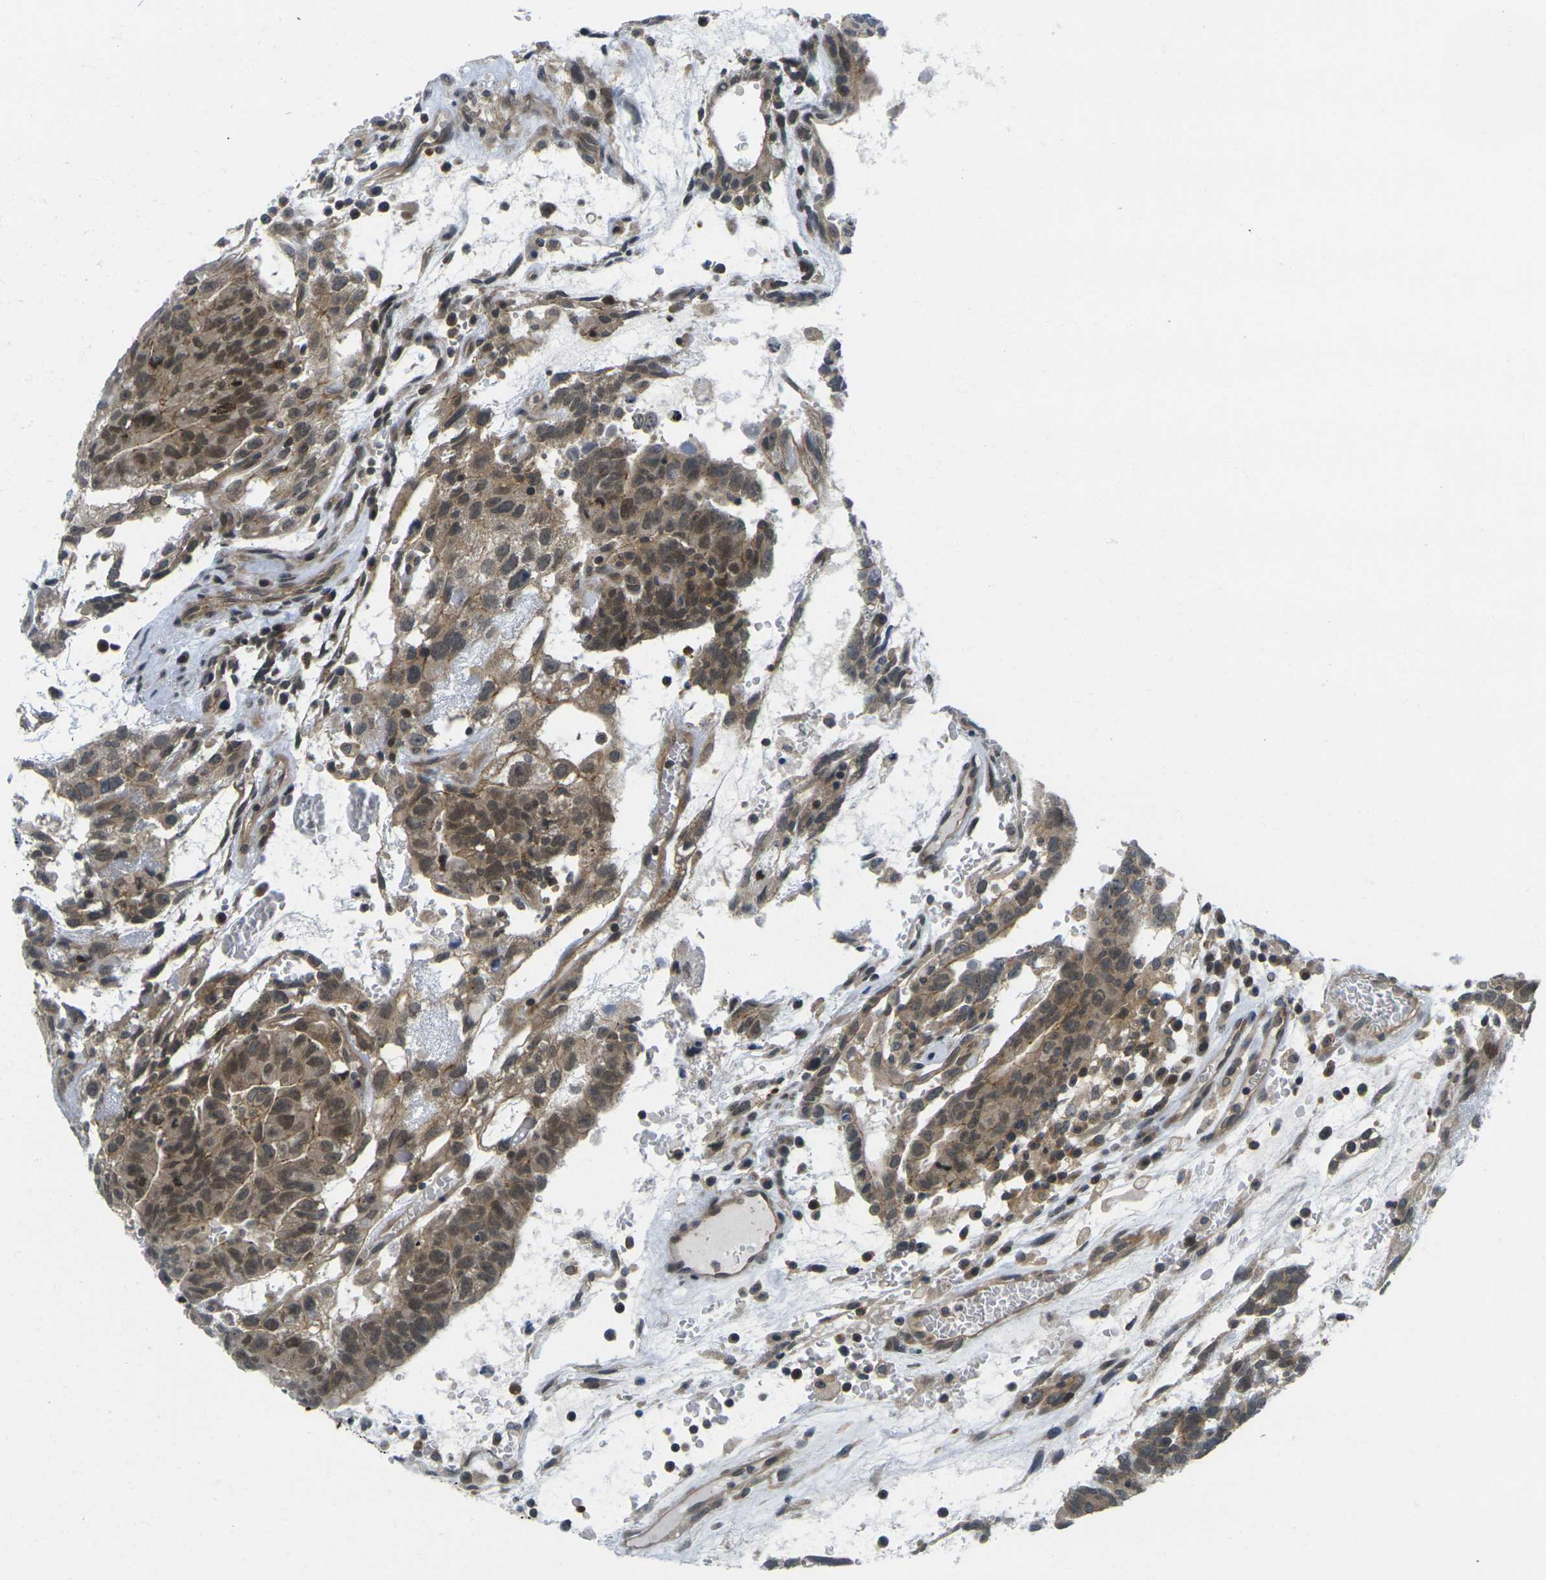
{"staining": {"intensity": "moderate", "quantity": ">75%", "location": "cytoplasmic/membranous,nuclear"}, "tissue": "testis cancer", "cell_type": "Tumor cells", "image_type": "cancer", "snomed": [{"axis": "morphology", "description": "Seminoma, NOS"}, {"axis": "morphology", "description": "Carcinoma, Embryonal, NOS"}, {"axis": "topography", "description": "Testis"}], "caption": "A photomicrograph showing moderate cytoplasmic/membranous and nuclear positivity in about >75% of tumor cells in testis cancer, as visualized by brown immunohistochemical staining.", "gene": "KCTD10", "patient": {"sex": "male", "age": 52}}